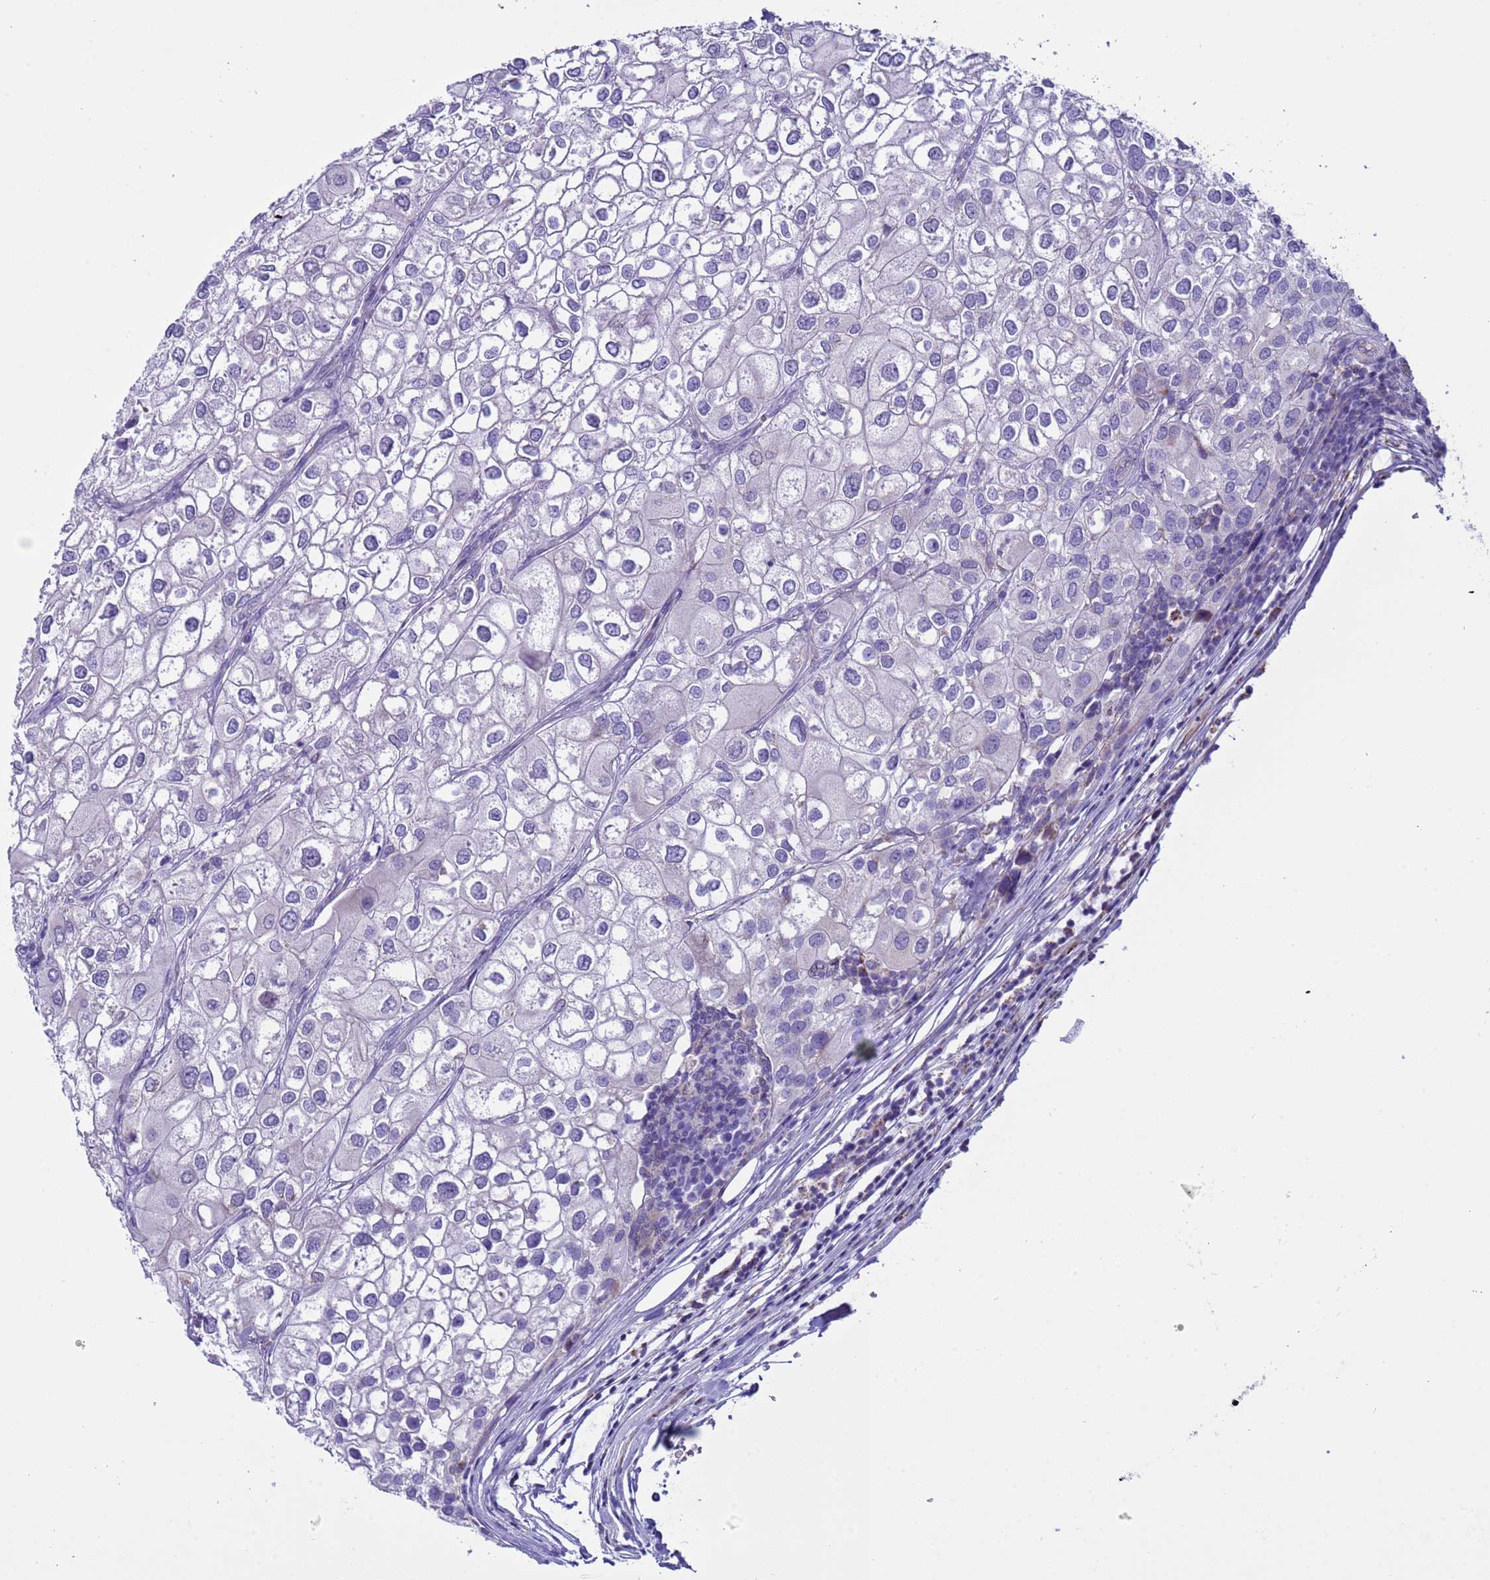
{"staining": {"intensity": "negative", "quantity": "none", "location": "none"}, "tissue": "urothelial cancer", "cell_type": "Tumor cells", "image_type": "cancer", "snomed": [{"axis": "morphology", "description": "Urothelial carcinoma, High grade"}, {"axis": "topography", "description": "Urinary bladder"}], "caption": "DAB immunohistochemical staining of urothelial carcinoma (high-grade) exhibits no significant staining in tumor cells.", "gene": "NCALD", "patient": {"sex": "male", "age": 64}}